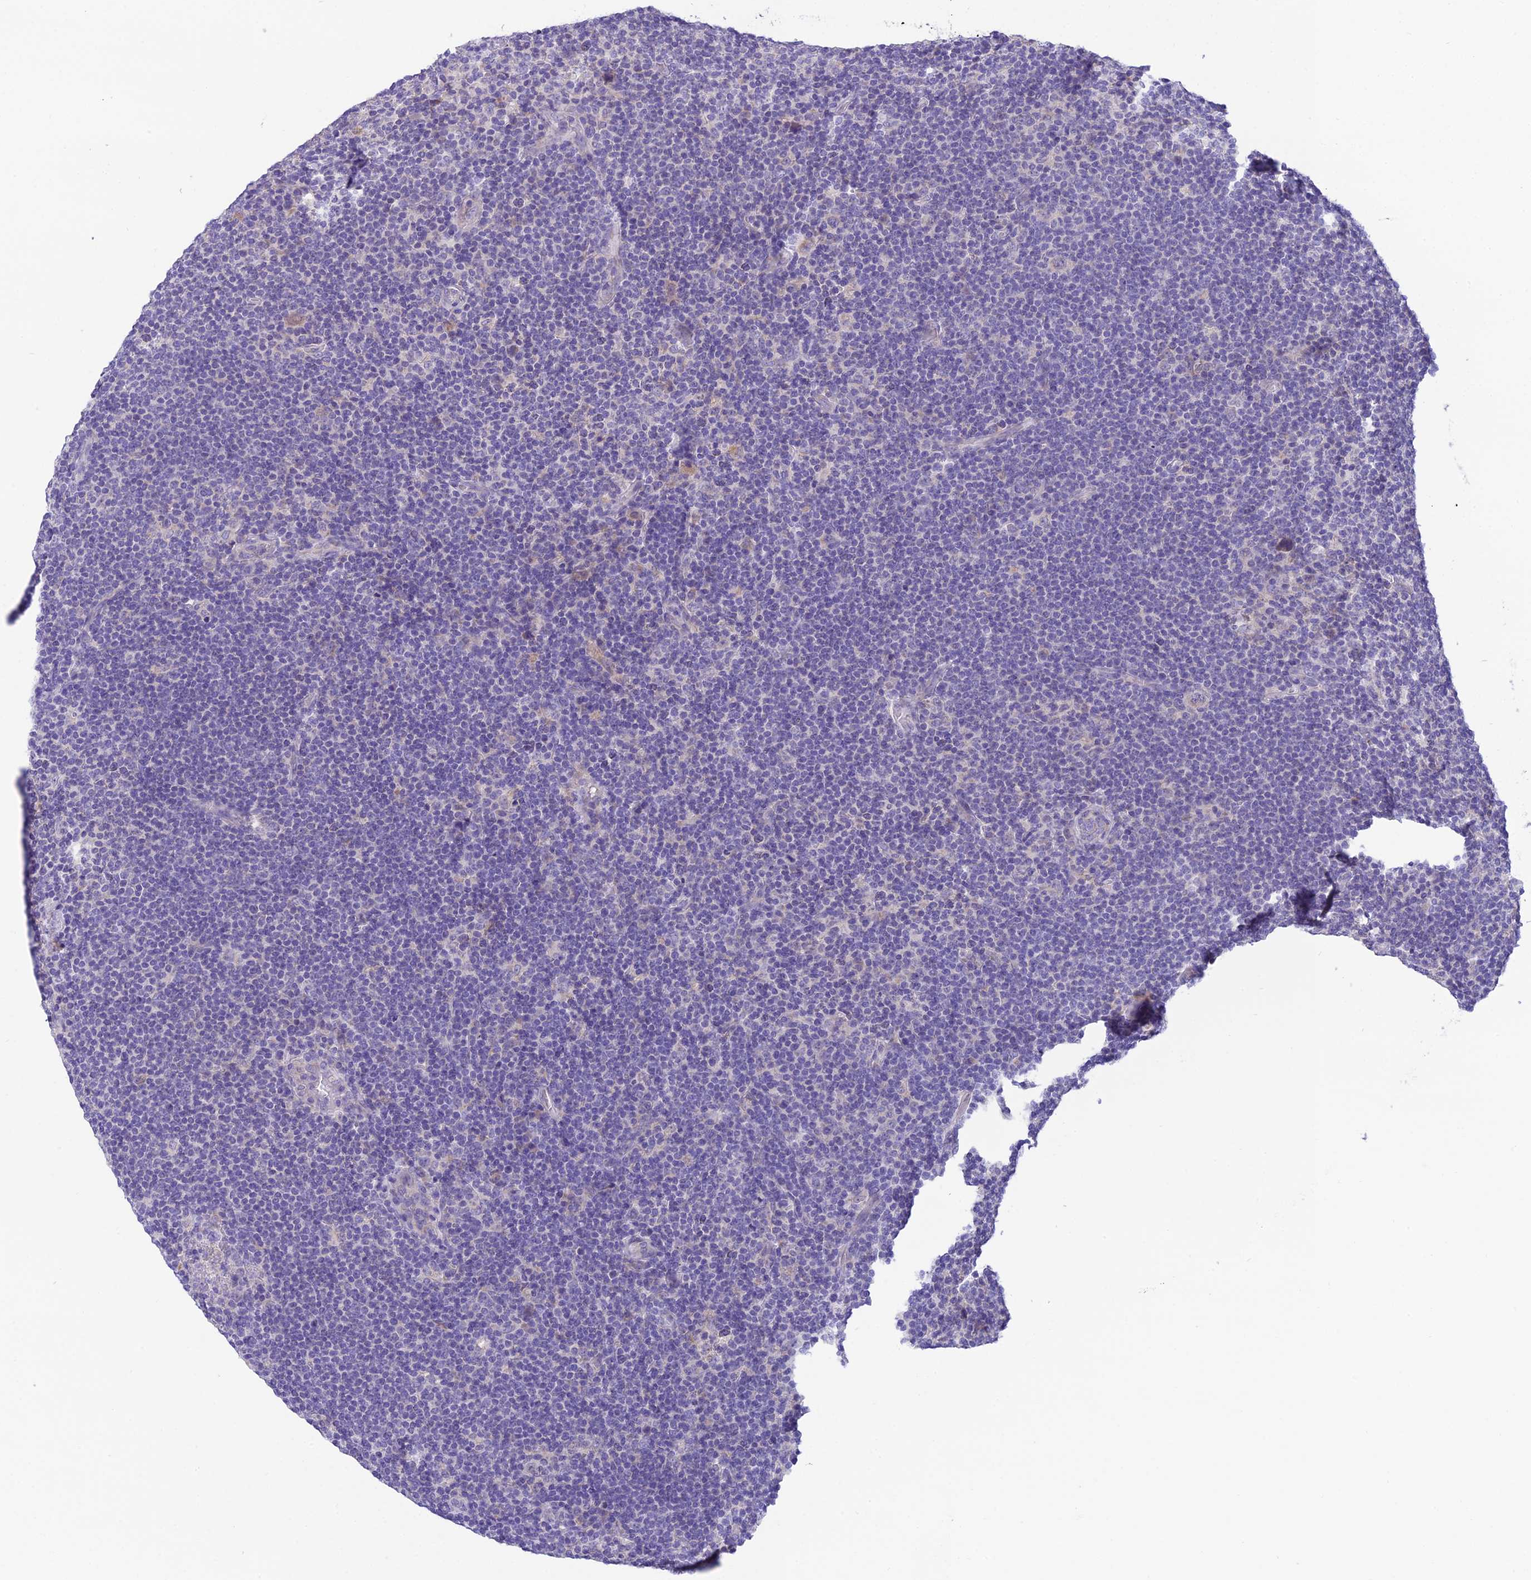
{"staining": {"intensity": "negative", "quantity": "none", "location": "none"}, "tissue": "lymphoma", "cell_type": "Tumor cells", "image_type": "cancer", "snomed": [{"axis": "morphology", "description": "Hodgkin's disease, NOS"}, {"axis": "topography", "description": "Lymph node"}], "caption": "The IHC micrograph has no significant expression in tumor cells of Hodgkin's disease tissue.", "gene": "MIIP", "patient": {"sex": "female", "age": 57}}